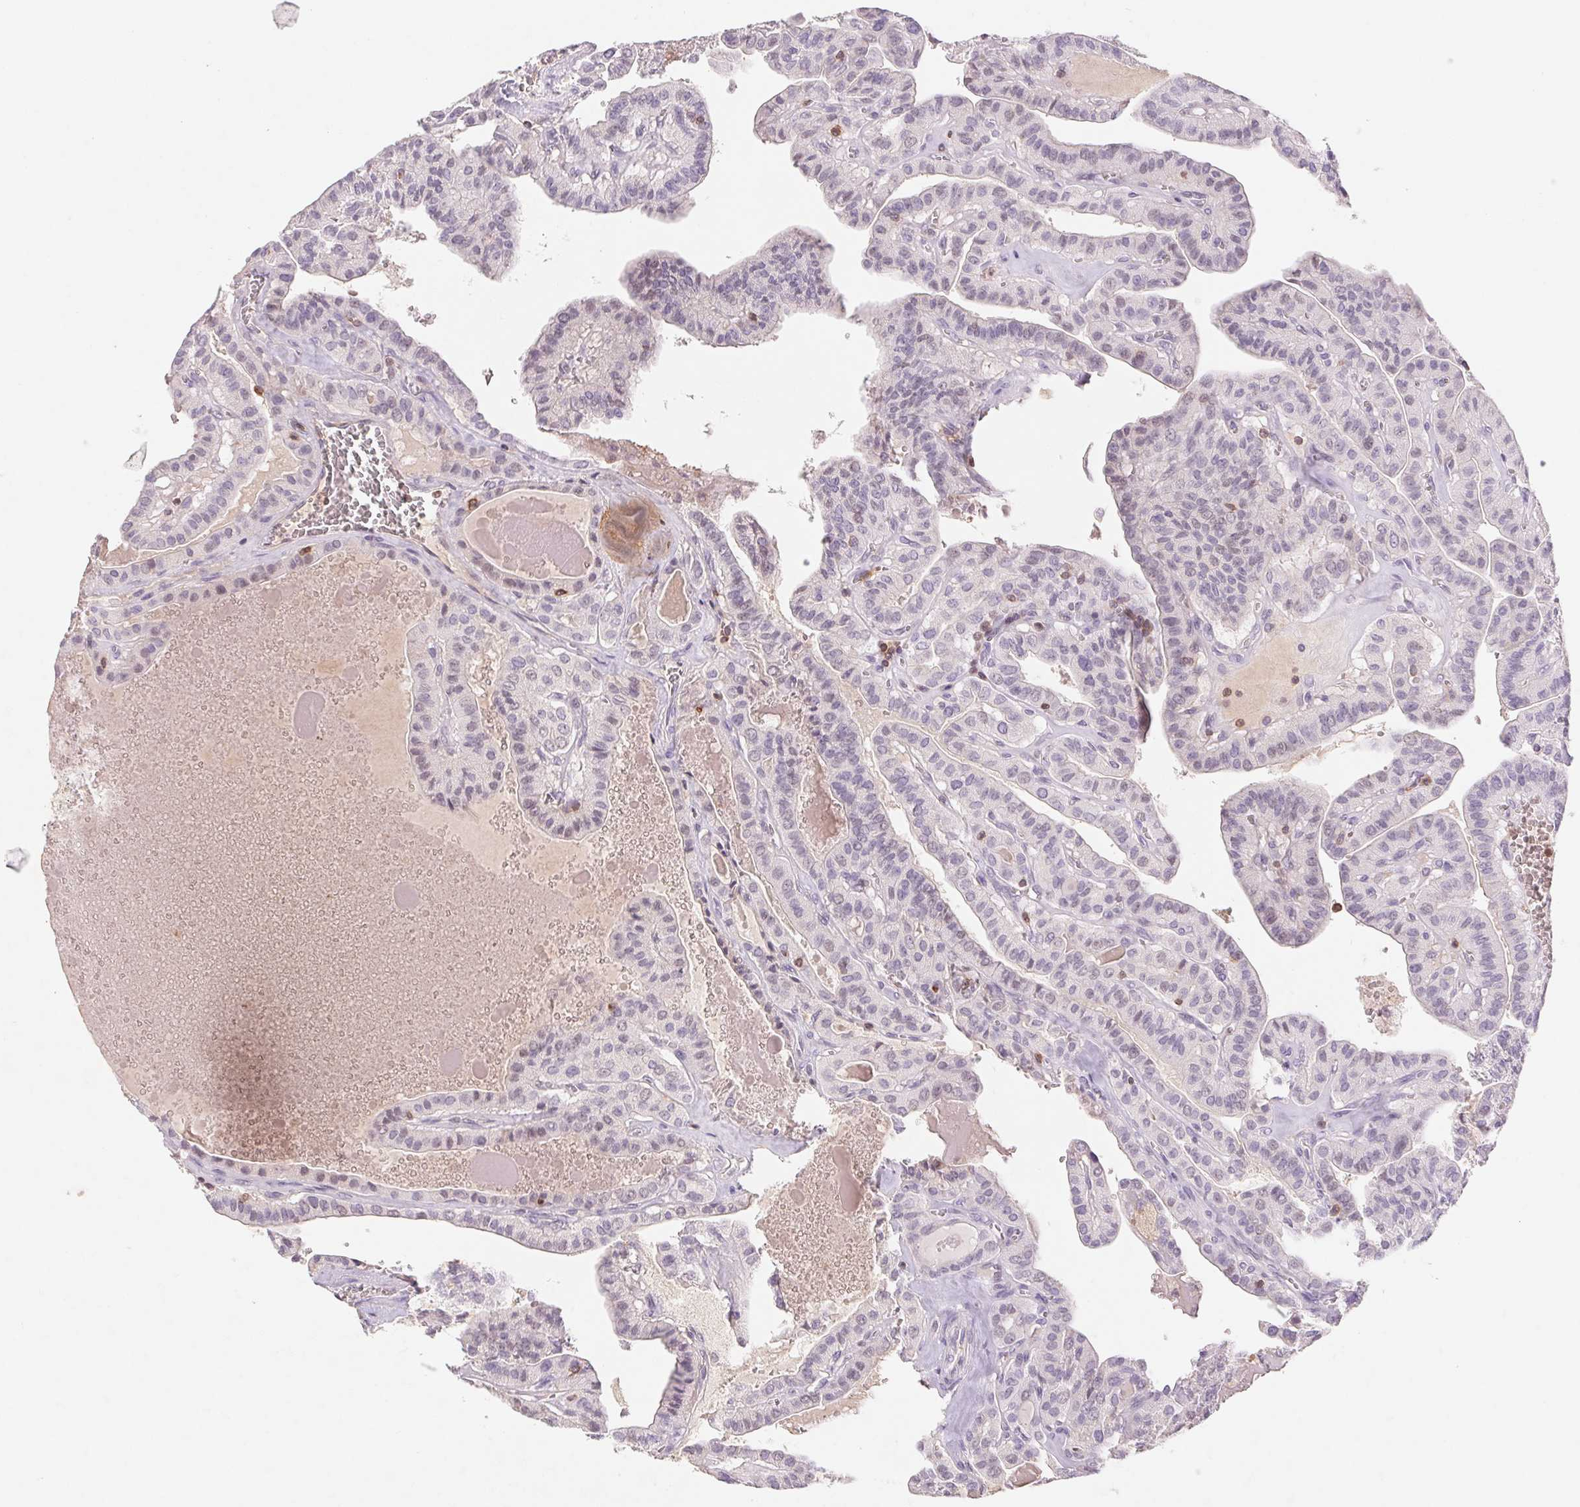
{"staining": {"intensity": "negative", "quantity": "none", "location": "none"}, "tissue": "thyroid cancer", "cell_type": "Tumor cells", "image_type": "cancer", "snomed": [{"axis": "morphology", "description": "Papillary adenocarcinoma, NOS"}, {"axis": "topography", "description": "Thyroid gland"}], "caption": "Micrograph shows no significant protein positivity in tumor cells of thyroid cancer.", "gene": "KIF26A", "patient": {"sex": "male", "age": 52}}